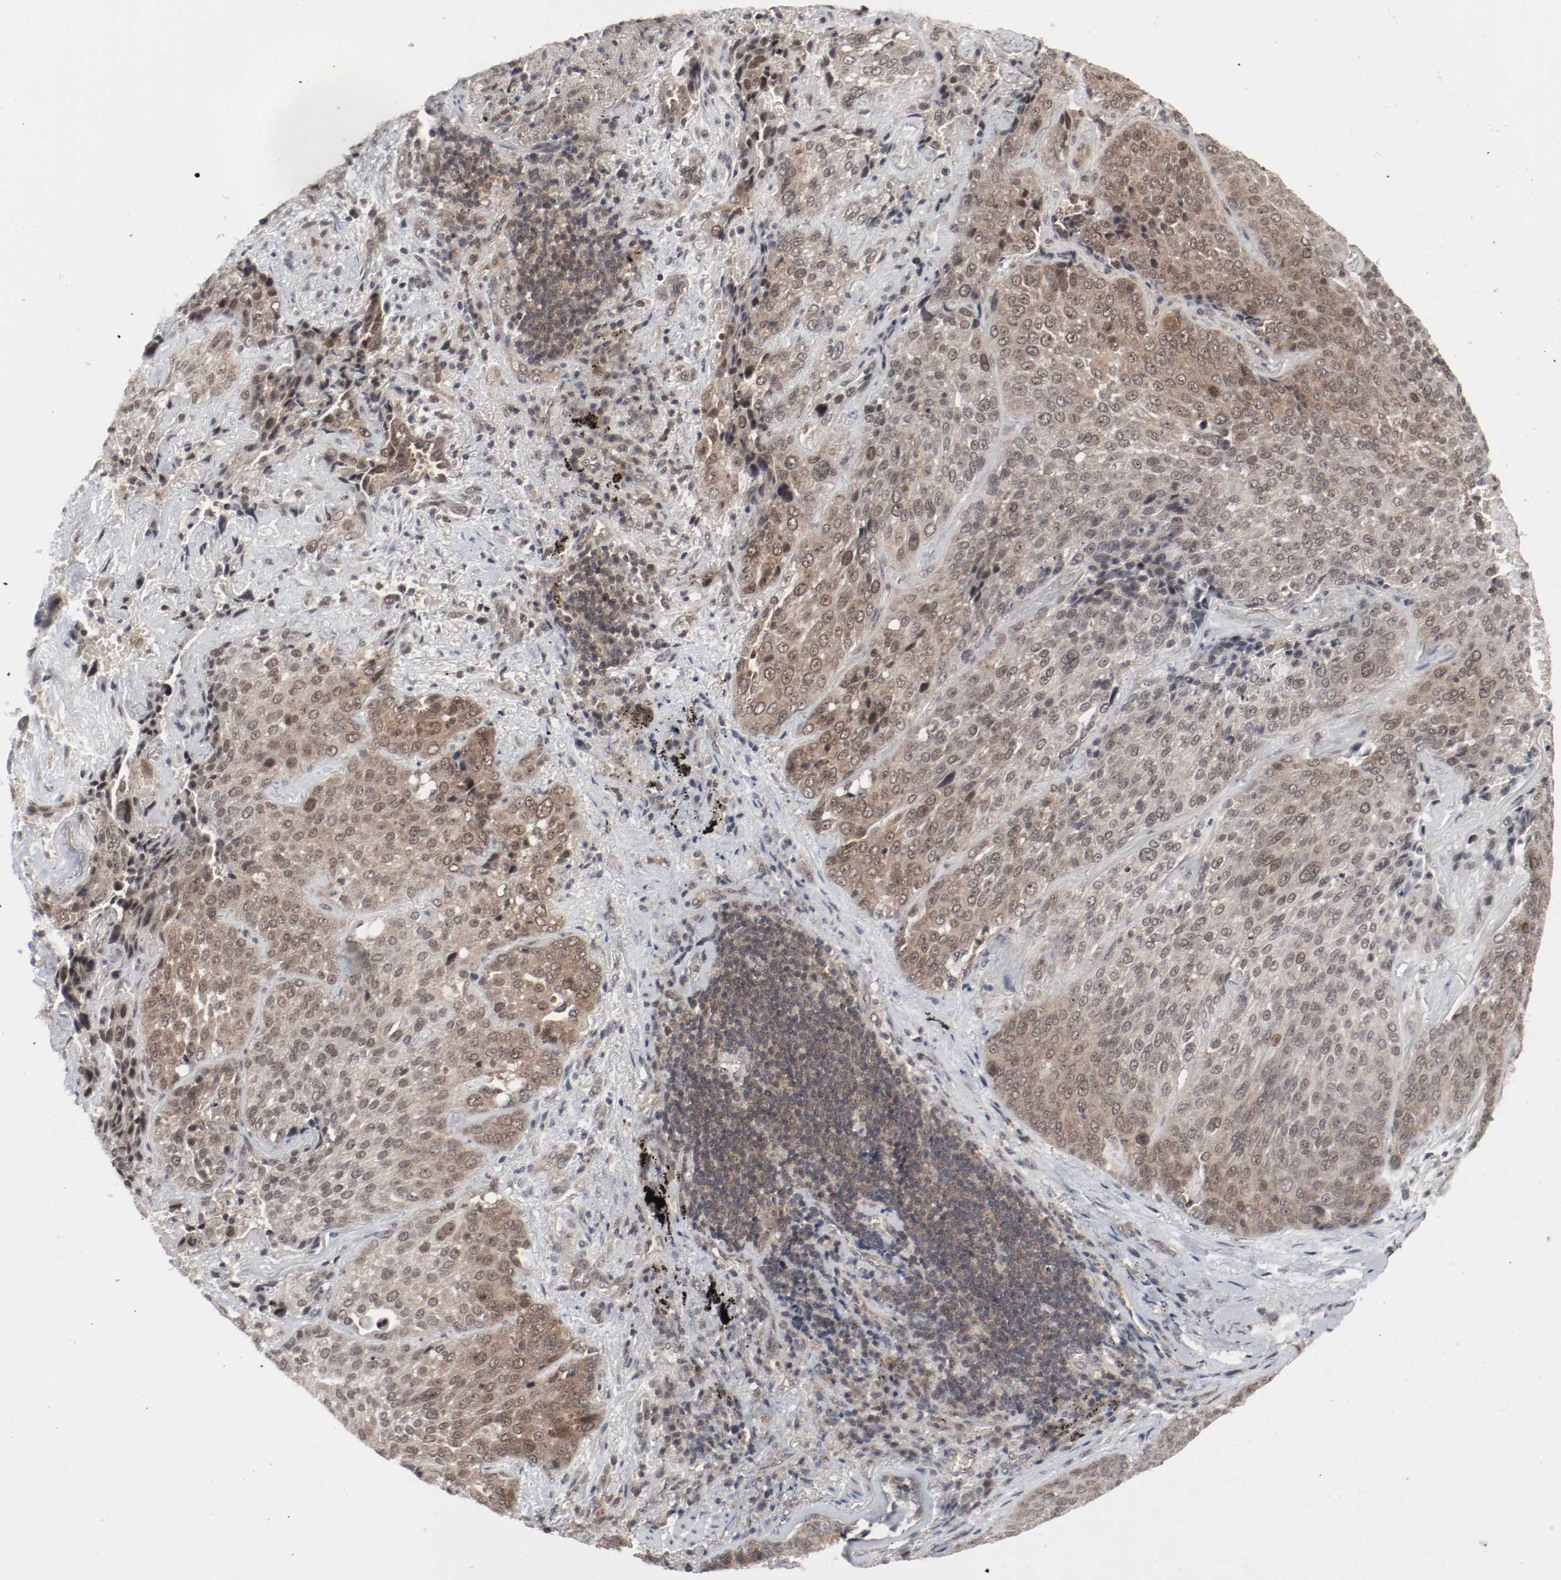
{"staining": {"intensity": "moderate", "quantity": ">75%", "location": "cytoplasmic/membranous,nuclear"}, "tissue": "lung cancer", "cell_type": "Tumor cells", "image_type": "cancer", "snomed": [{"axis": "morphology", "description": "Squamous cell carcinoma, NOS"}, {"axis": "topography", "description": "Lung"}], "caption": "Brown immunohistochemical staining in lung cancer reveals moderate cytoplasmic/membranous and nuclear expression in about >75% of tumor cells.", "gene": "CSNK2B", "patient": {"sex": "male", "age": 54}}